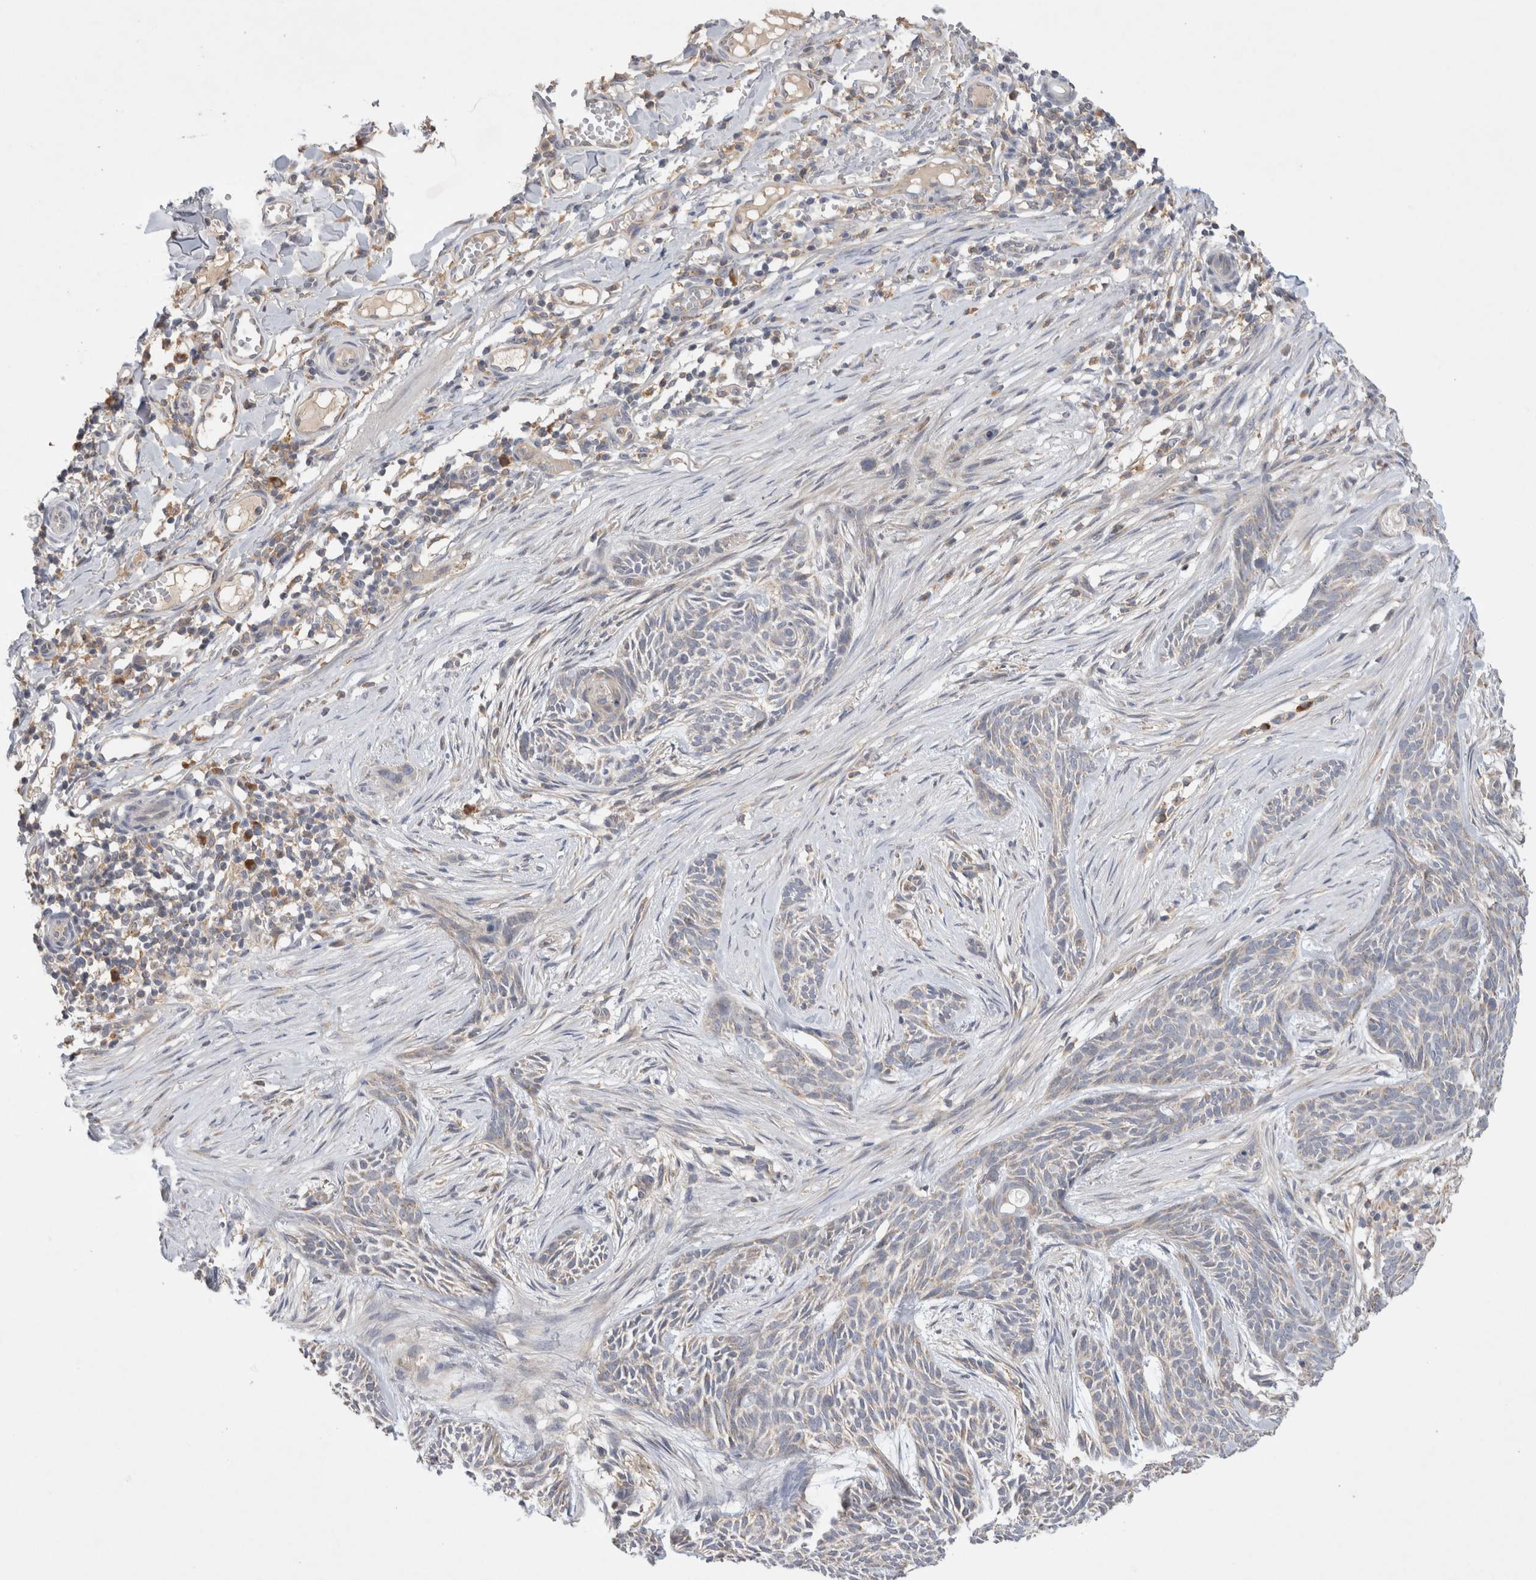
{"staining": {"intensity": "negative", "quantity": "none", "location": "none"}, "tissue": "skin cancer", "cell_type": "Tumor cells", "image_type": "cancer", "snomed": [{"axis": "morphology", "description": "Basal cell carcinoma"}, {"axis": "topography", "description": "Skin"}], "caption": "Tumor cells are negative for protein expression in human skin cancer (basal cell carcinoma).", "gene": "GAS1", "patient": {"sex": "female", "age": 59}}